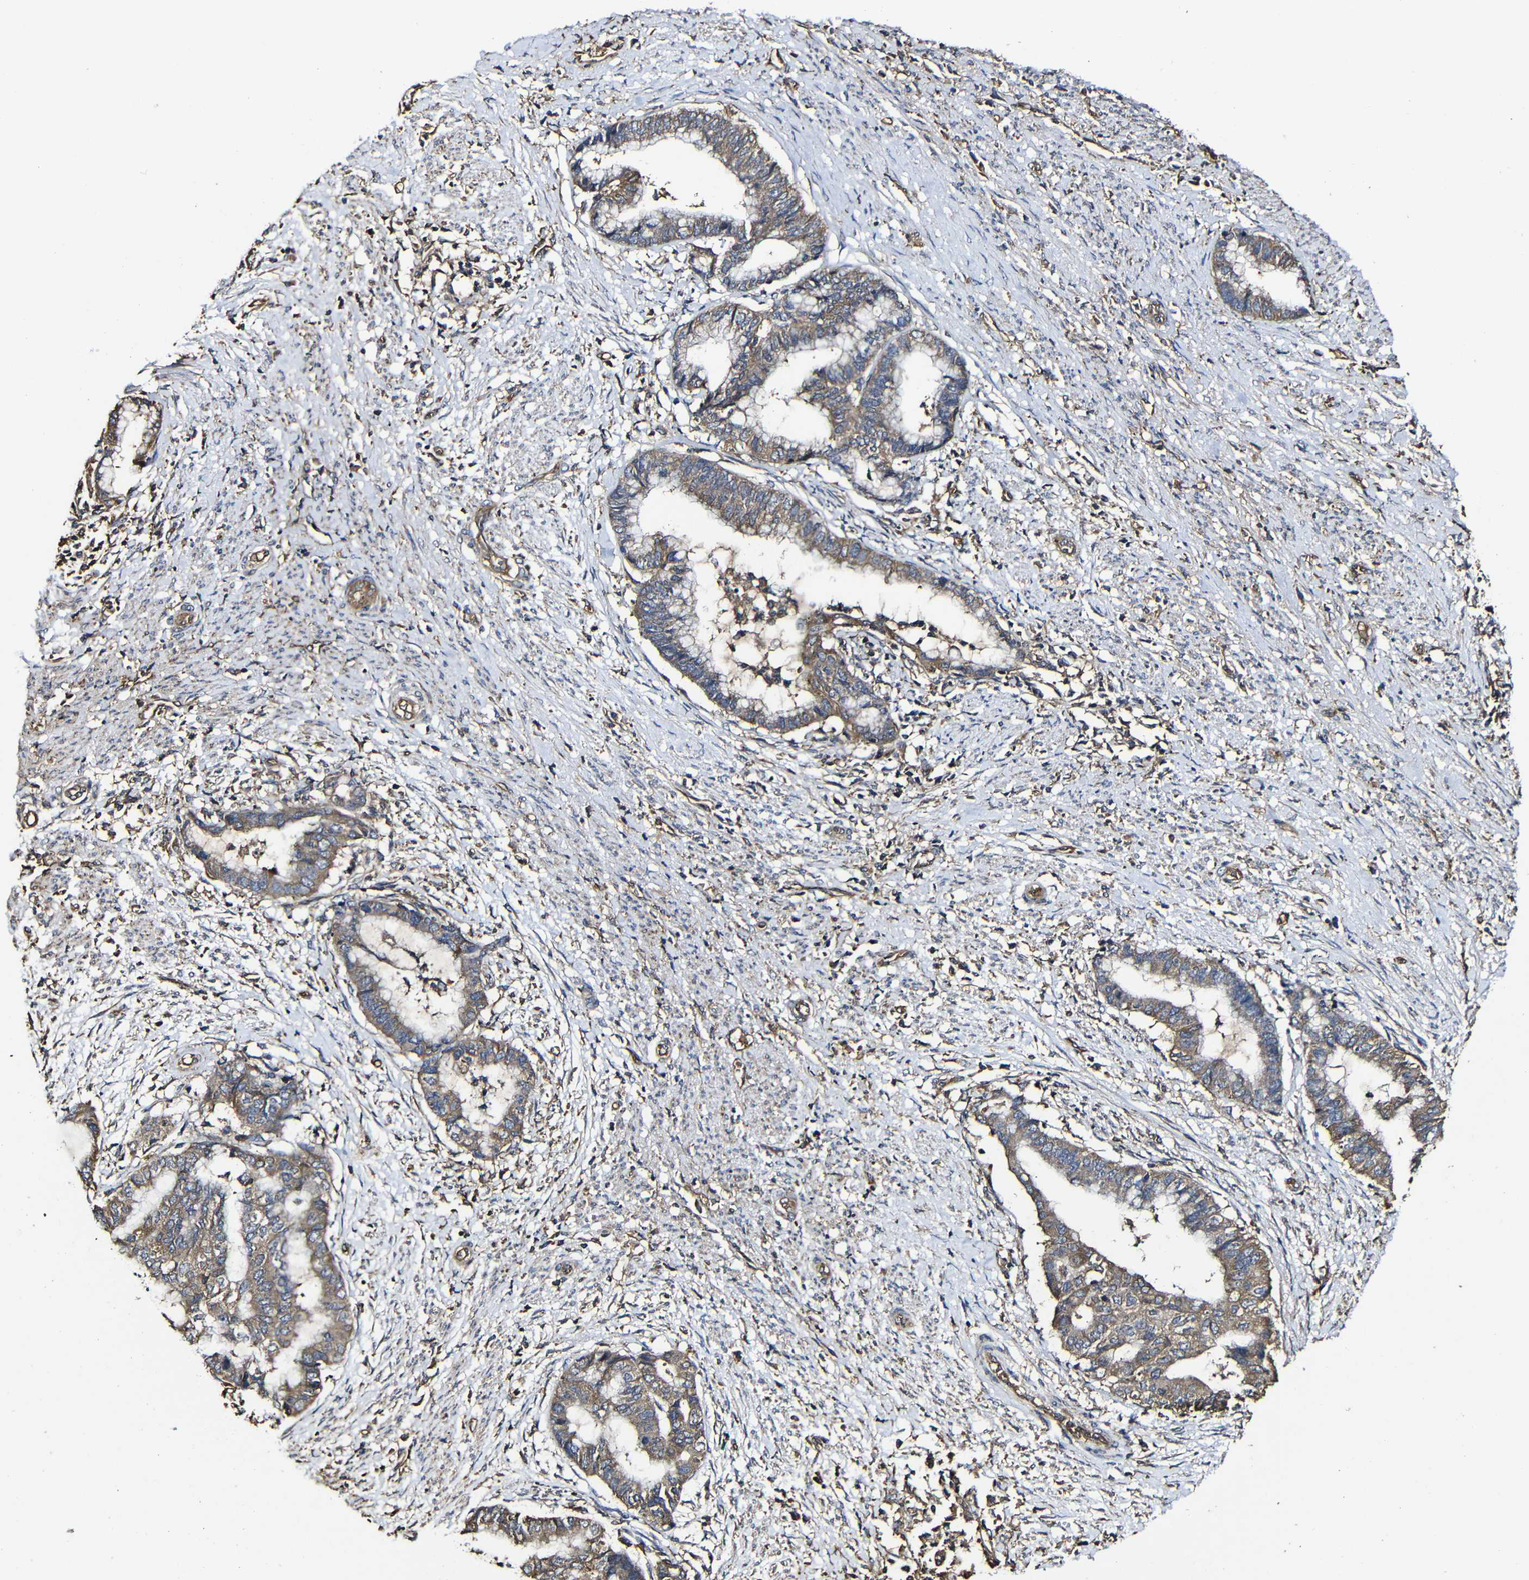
{"staining": {"intensity": "moderate", "quantity": ">75%", "location": "cytoplasmic/membranous"}, "tissue": "endometrial cancer", "cell_type": "Tumor cells", "image_type": "cancer", "snomed": [{"axis": "morphology", "description": "Necrosis, NOS"}, {"axis": "morphology", "description": "Adenocarcinoma, NOS"}, {"axis": "topography", "description": "Endometrium"}], "caption": "High-power microscopy captured an IHC image of endometrial cancer, revealing moderate cytoplasmic/membranous positivity in approximately >75% of tumor cells. The protein is stained brown, and the nuclei are stained in blue (DAB (3,3'-diaminobenzidine) IHC with brightfield microscopy, high magnification).", "gene": "MSN", "patient": {"sex": "female", "age": 79}}